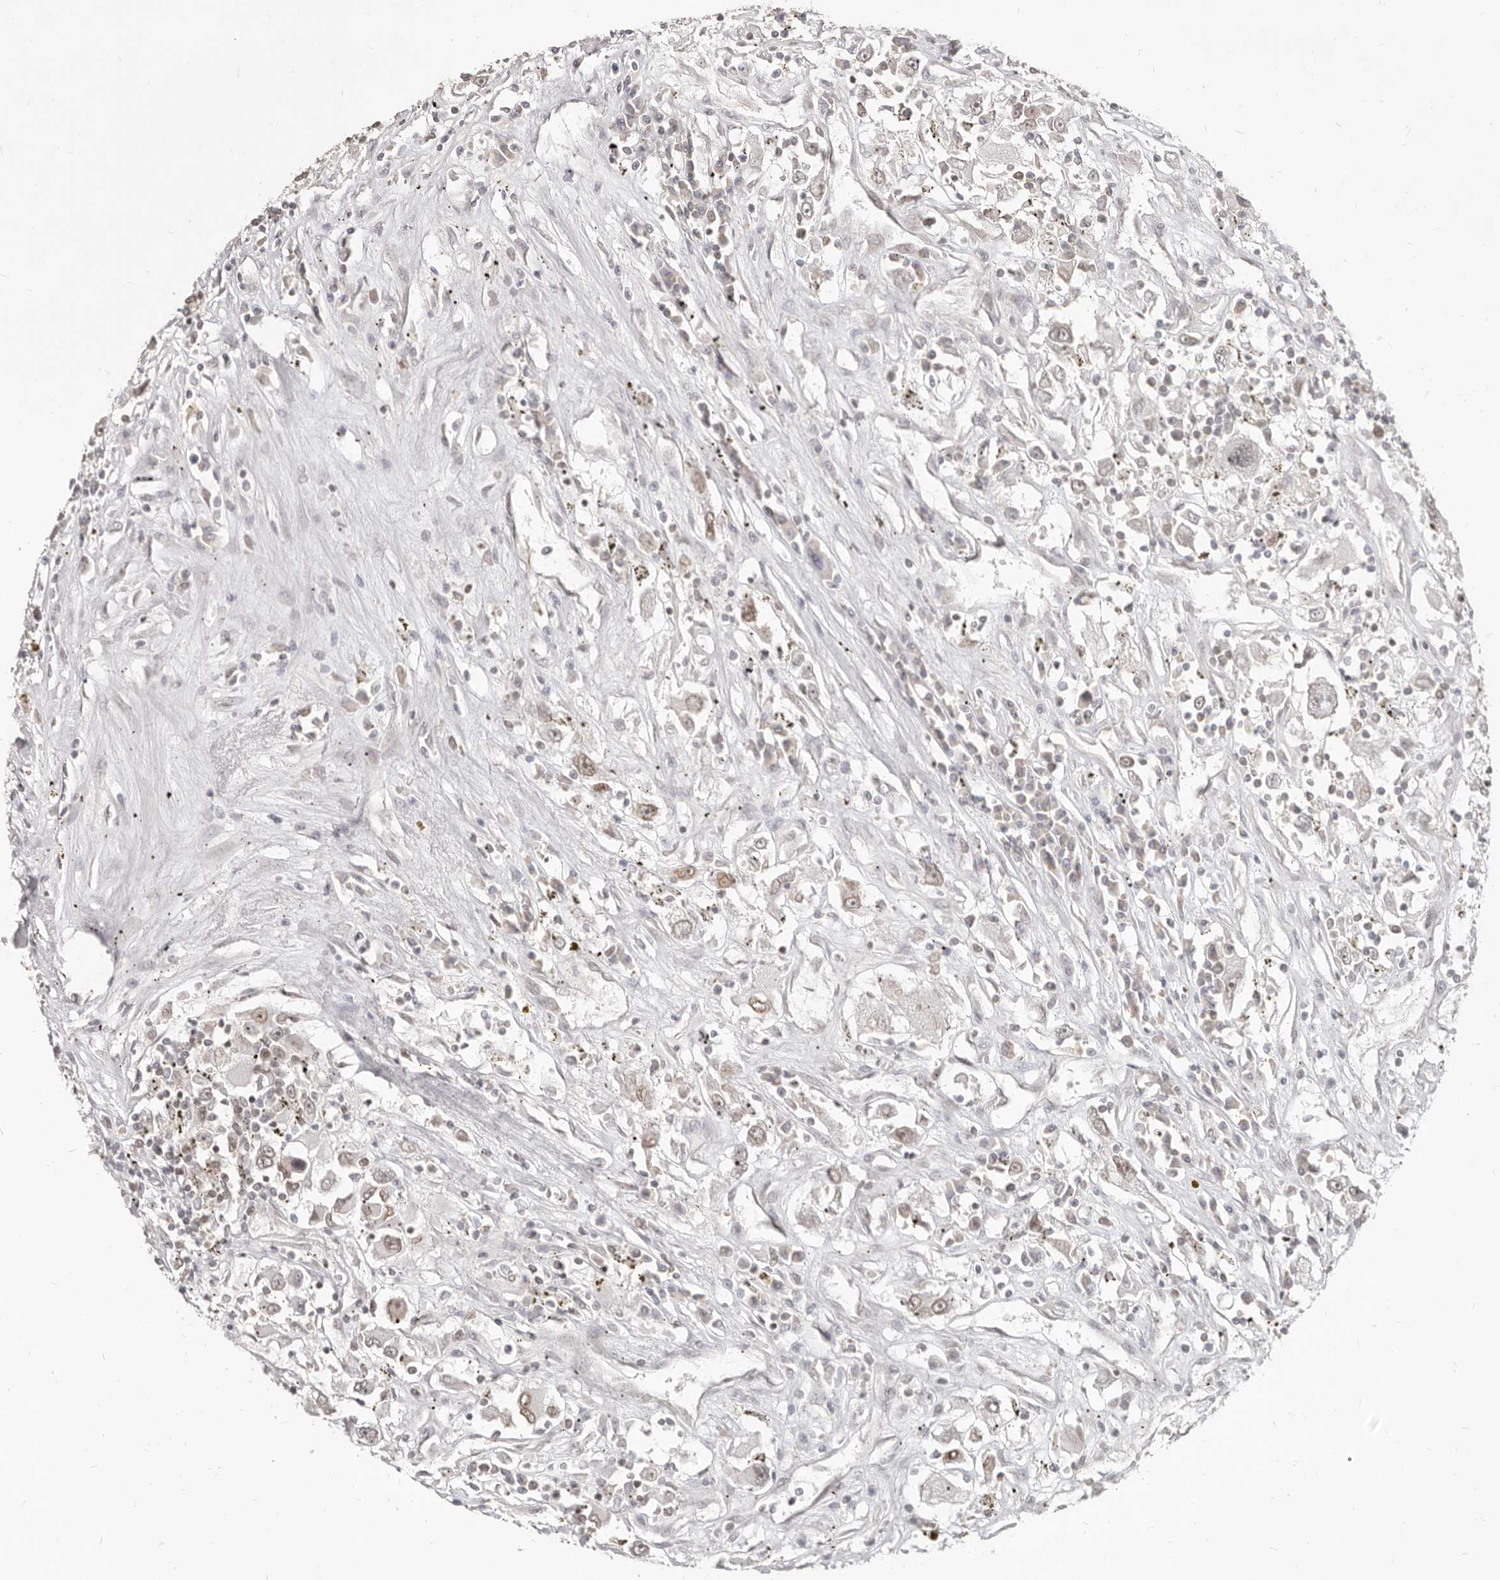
{"staining": {"intensity": "moderate", "quantity": "<25%", "location": "cytoplasmic/membranous,nuclear"}, "tissue": "renal cancer", "cell_type": "Tumor cells", "image_type": "cancer", "snomed": [{"axis": "morphology", "description": "Adenocarcinoma, NOS"}, {"axis": "topography", "description": "Kidney"}], "caption": "A low amount of moderate cytoplasmic/membranous and nuclear positivity is seen in about <25% of tumor cells in adenocarcinoma (renal) tissue.", "gene": "NUP153", "patient": {"sex": "female", "age": 52}}